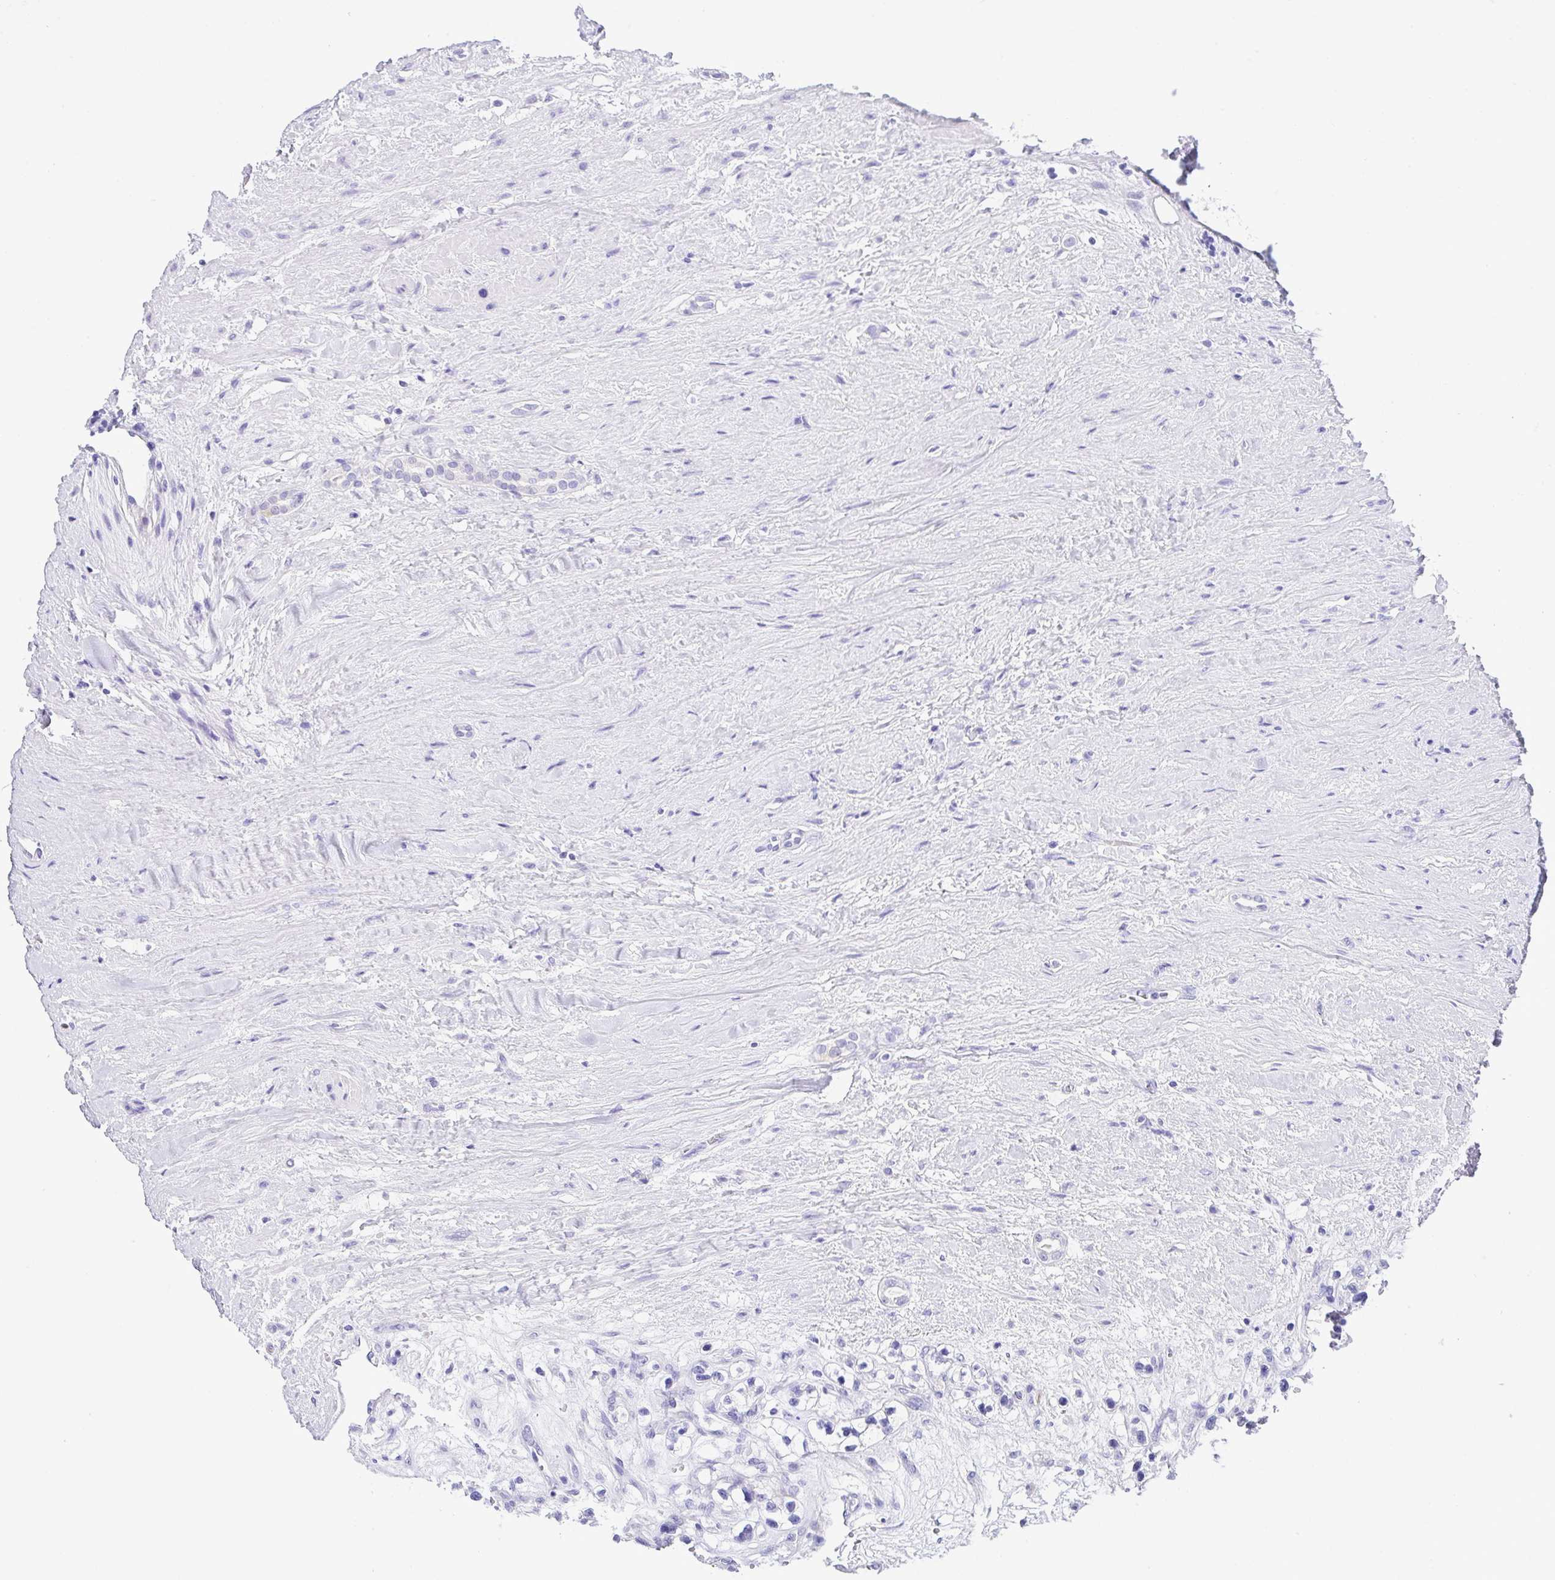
{"staining": {"intensity": "negative", "quantity": "none", "location": "none"}, "tissue": "renal cancer", "cell_type": "Tumor cells", "image_type": "cancer", "snomed": [{"axis": "morphology", "description": "Adenocarcinoma, NOS"}, {"axis": "topography", "description": "Kidney"}], "caption": "A histopathology image of renal adenocarcinoma stained for a protein demonstrates no brown staining in tumor cells.", "gene": "RRM2", "patient": {"sex": "female", "age": 57}}